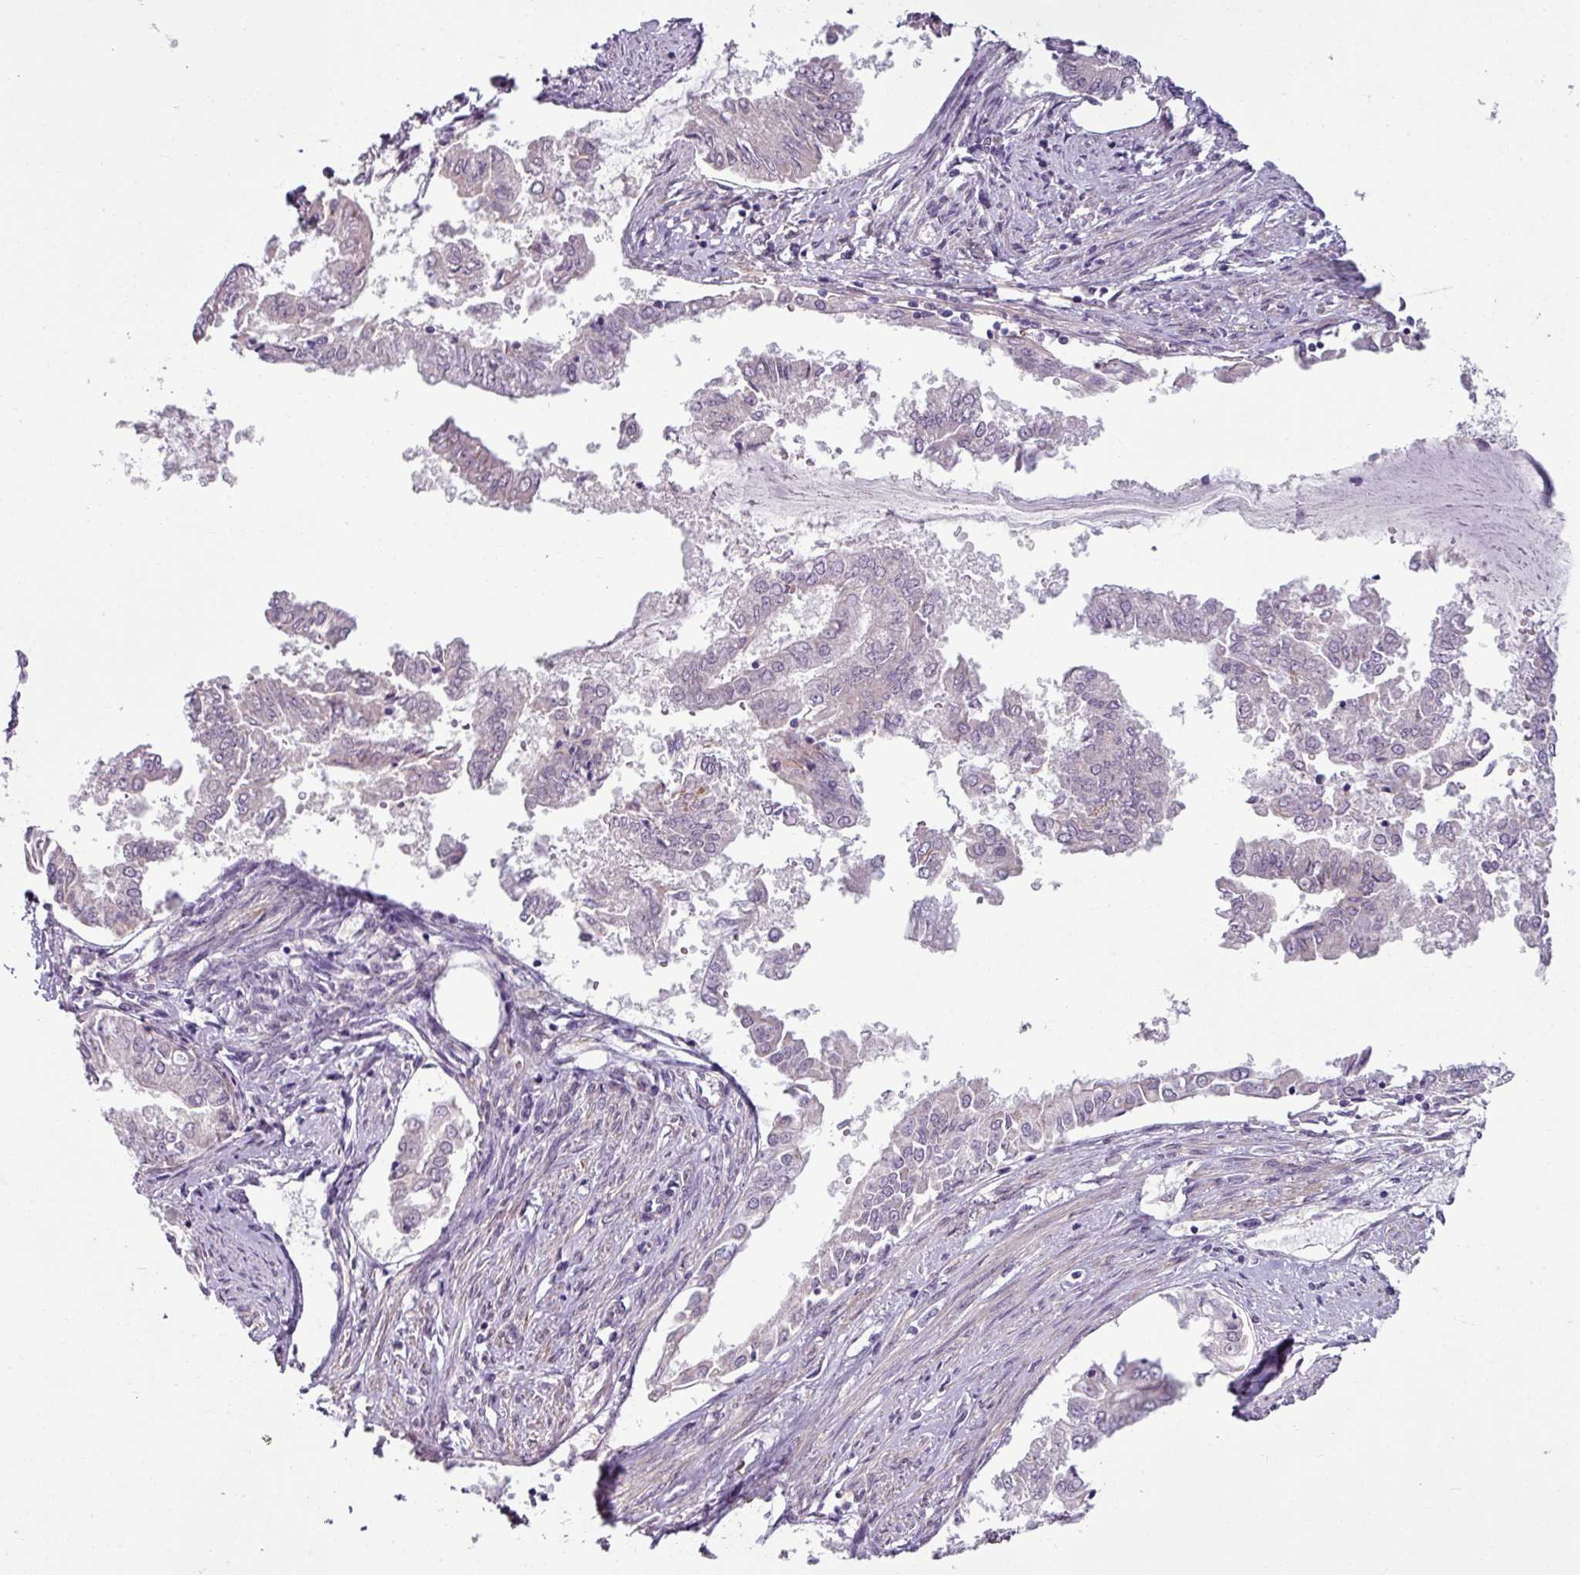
{"staining": {"intensity": "negative", "quantity": "none", "location": "none"}, "tissue": "endometrial cancer", "cell_type": "Tumor cells", "image_type": "cancer", "snomed": [{"axis": "morphology", "description": "Adenocarcinoma, NOS"}, {"axis": "topography", "description": "Endometrium"}], "caption": "High power microscopy image of an immunohistochemistry (IHC) histopathology image of endometrial adenocarcinoma, revealing no significant staining in tumor cells.", "gene": "UVSSA", "patient": {"sex": "female", "age": 76}}